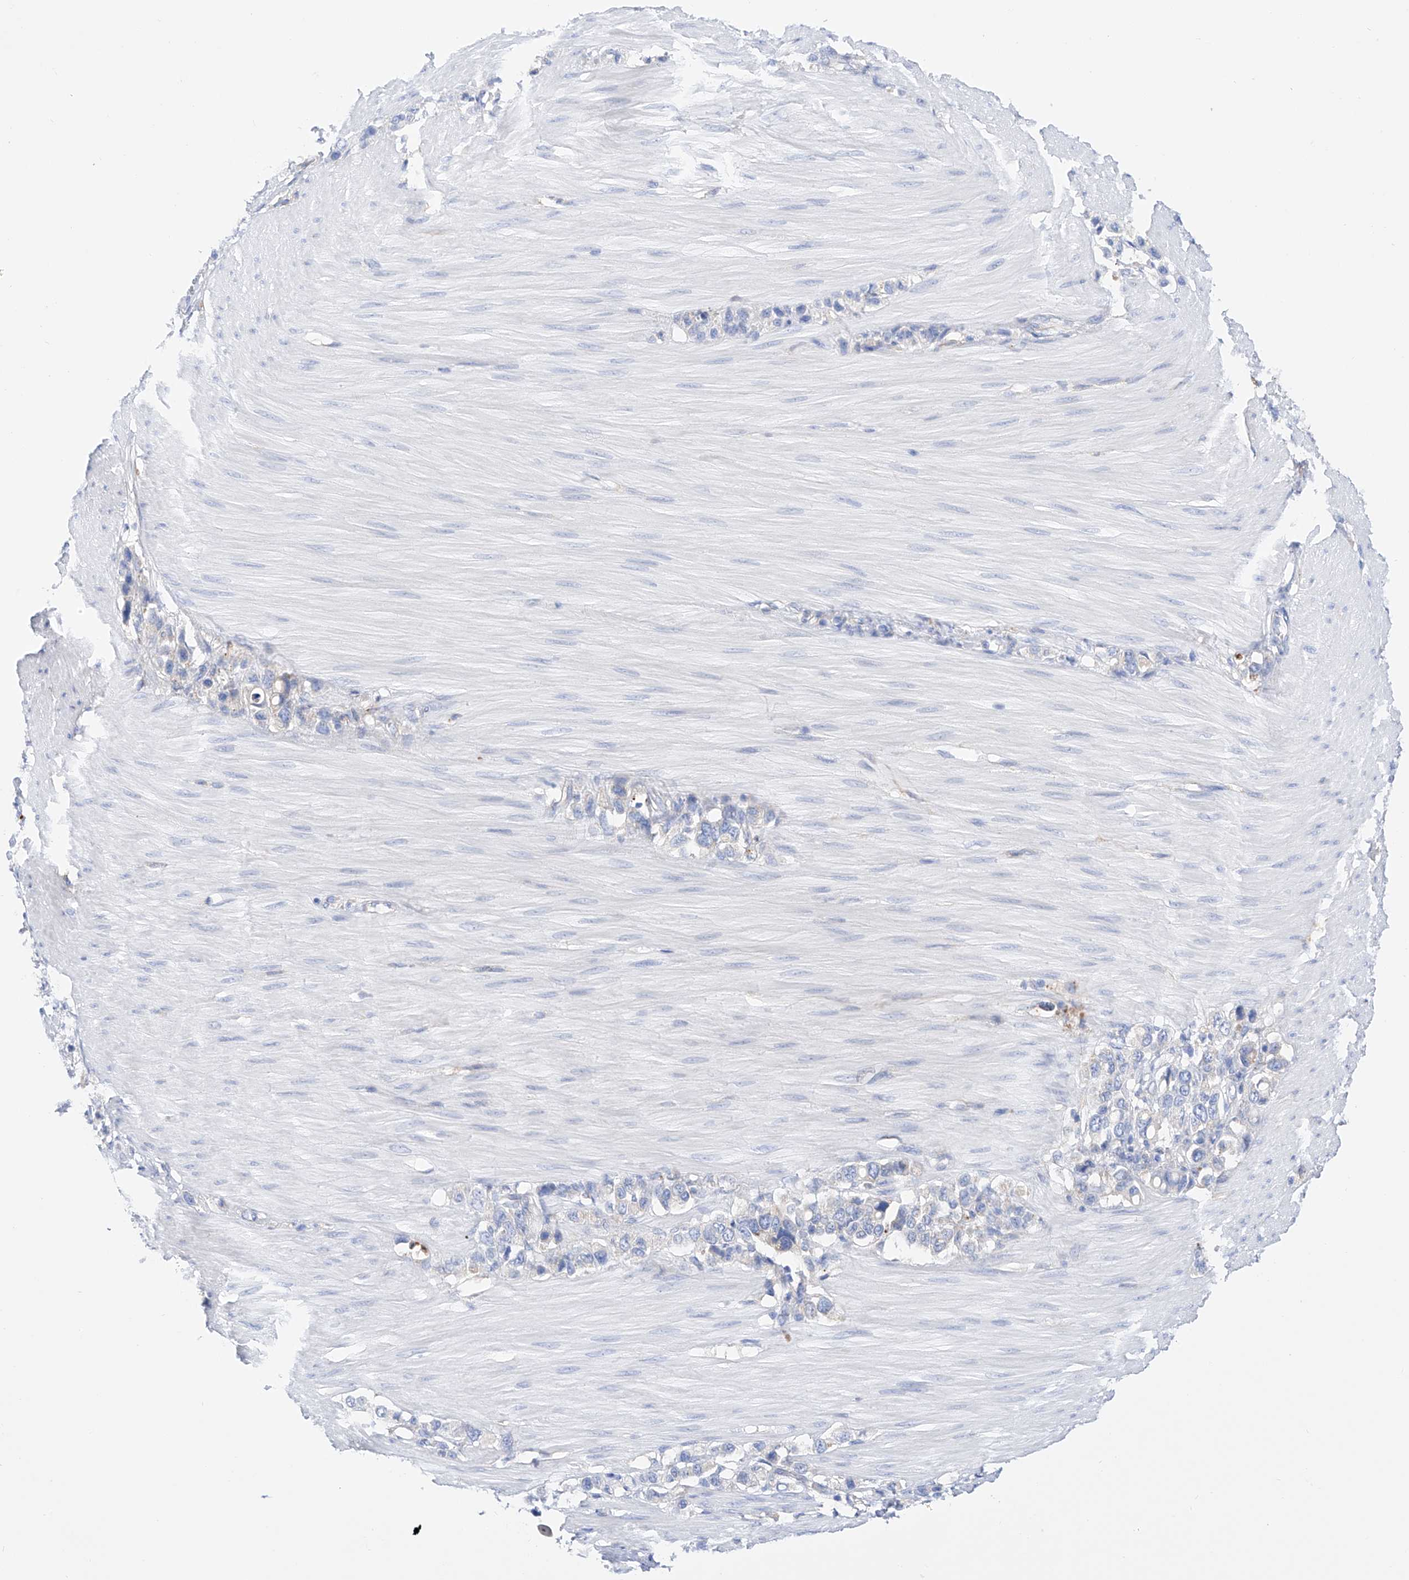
{"staining": {"intensity": "negative", "quantity": "none", "location": "none"}, "tissue": "stomach cancer", "cell_type": "Tumor cells", "image_type": "cancer", "snomed": [{"axis": "morphology", "description": "Adenocarcinoma, NOS"}, {"axis": "topography", "description": "Stomach"}], "caption": "Immunohistochemical staining of human stomach cancer shows no significant expression in tumor cells.", "gene": "ZNF653", "patient": {"sex": "female", "age": 65}}